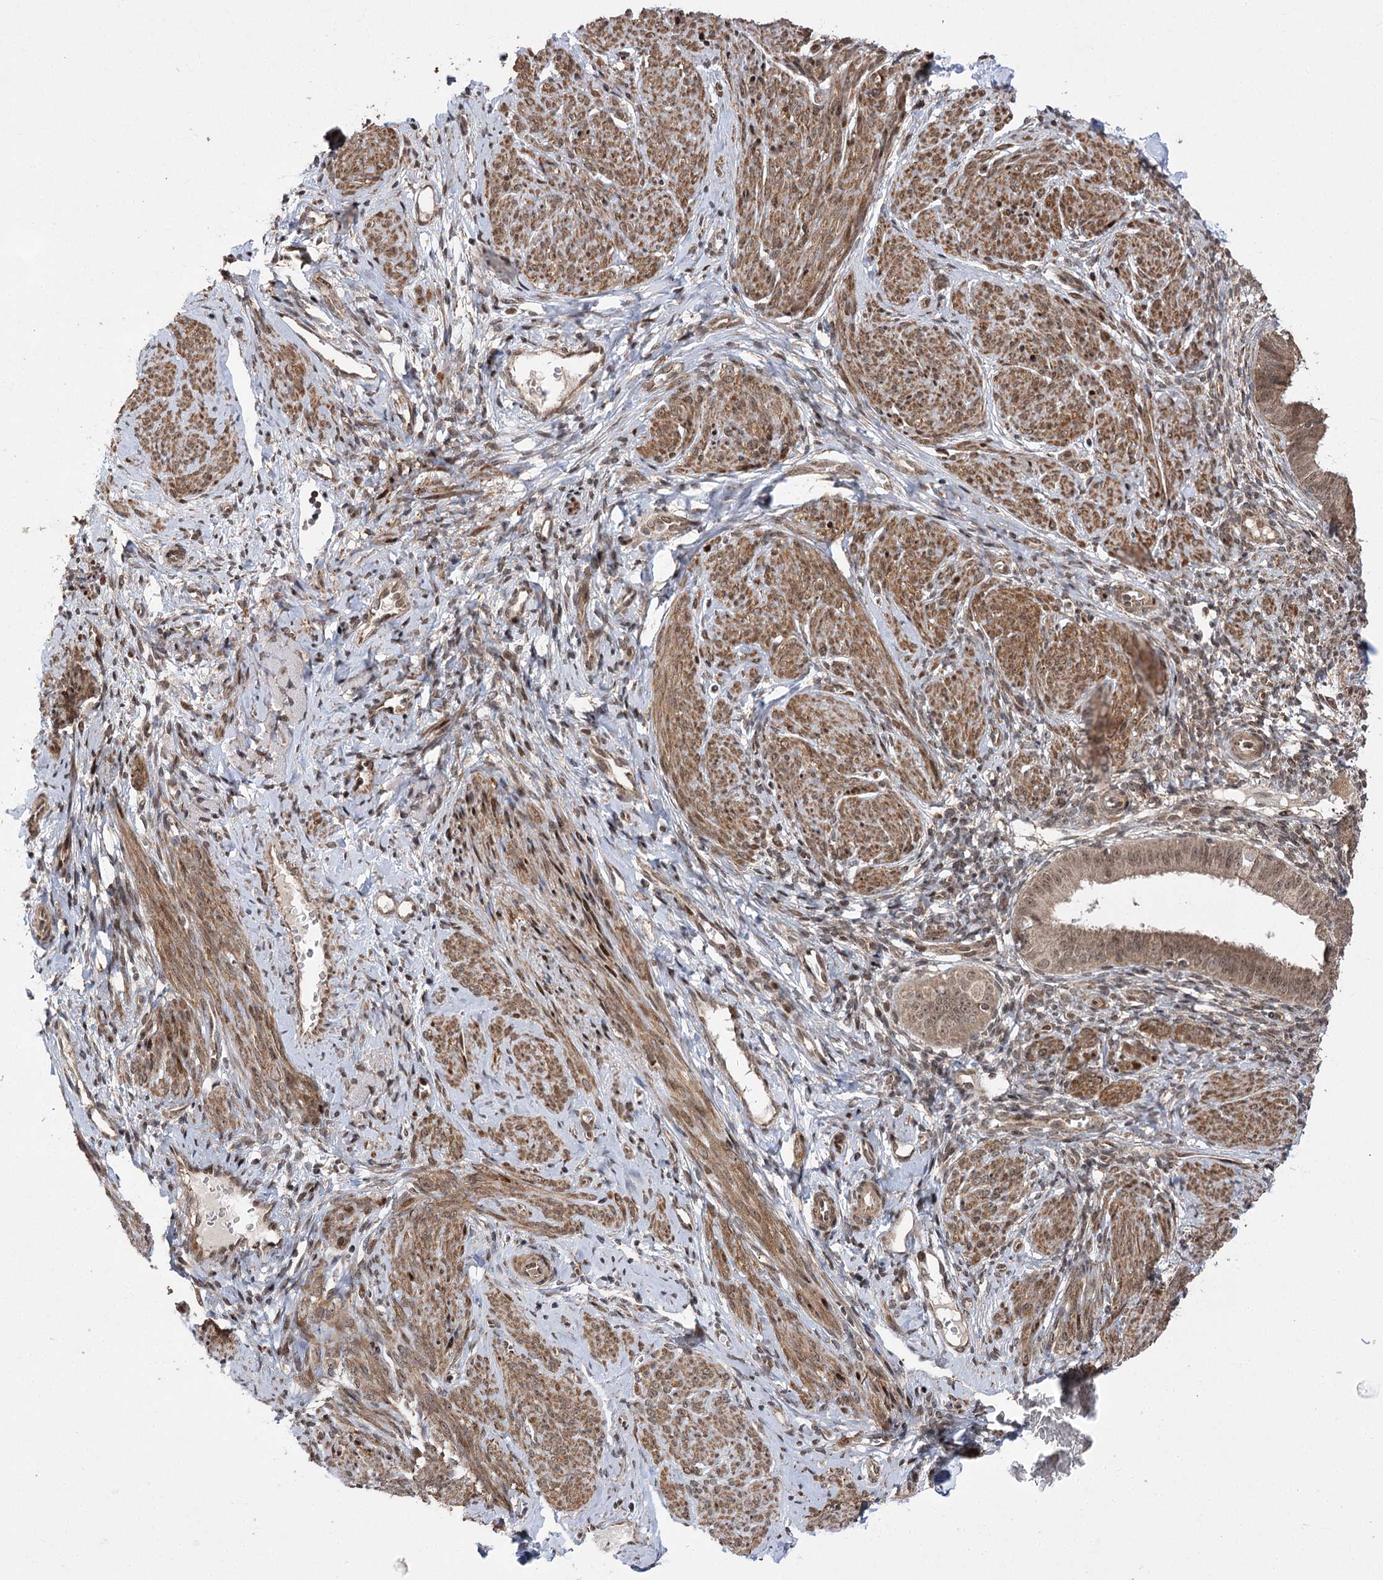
{"staining": {"intensity": "weak", "quantity": "25%-75%", "location": "nuclear"}, "tissue": "endometrium", "cell_type": "Cells in endometrial stroma", "image_type": "normal", "snomed": [{"axis": "morphology", "description": "Normal tissue, NOS"}, {"axis": "topography", "description": "Uterus"}, {"axis": "topography", "description": "Endometrium"}], "caption": "High-magnification brightfield microscopy of benign endometrium stained with DAB (brown) and counterstained with hematoxylin (blue). cells in endometrial stroma exhibit weak nuclear expression is appreciated in about25%-75% of cells. (DAB (3,3'-diaminobenzidine) IHC with brightfield microscopy, high magnification).", "gene": "TENM2", "patient": {"sex": "female", "age": 48}}